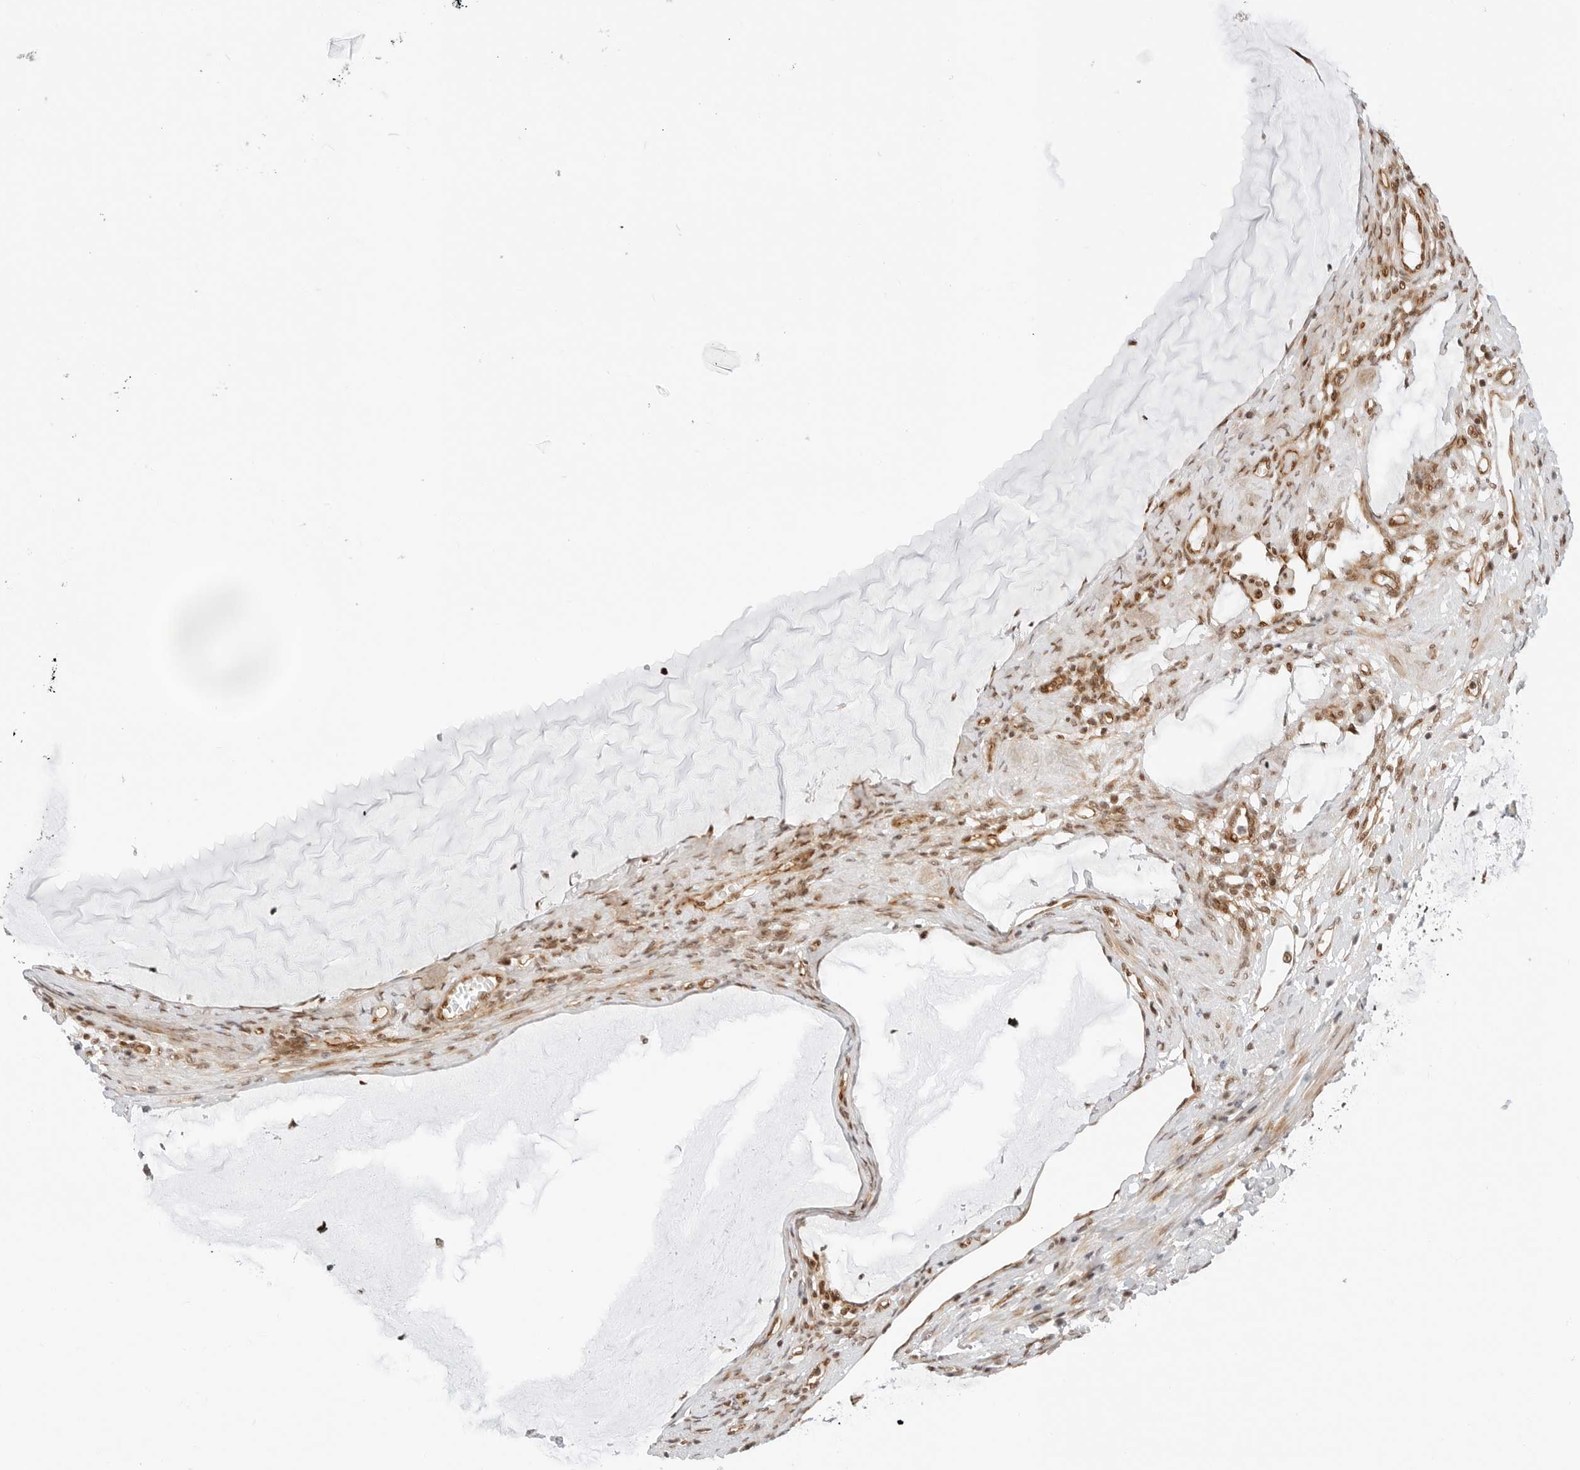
{"staining": {"intensity": "strong", "quantity": ">75%", "location": "cytoplasmic/membranous"}, "tissue": "ovarian cancer", "cell_type": "Tumor cells", "image_type": "cancer", "snomed": [{"axis": "morphology", "description": "Cystadenocarcinoma, mucinous, NOS"}, {"axis": "topography", "description": "Ovary"}], "caption": "Immunohistochemistry image of neoplastic tissue: human ovarian cancer (mucinous cystadenocarcinoma) stained using immunohistochemistry (IHC) exhibits high levels of strong protein expression localized specifically in the cytoplasmic/membranous of tumor cells, appearing as a cytoplasmic/membranous brown color.", "gene": "ZNF613", "patient": {"sex": "female", "age": 61}}